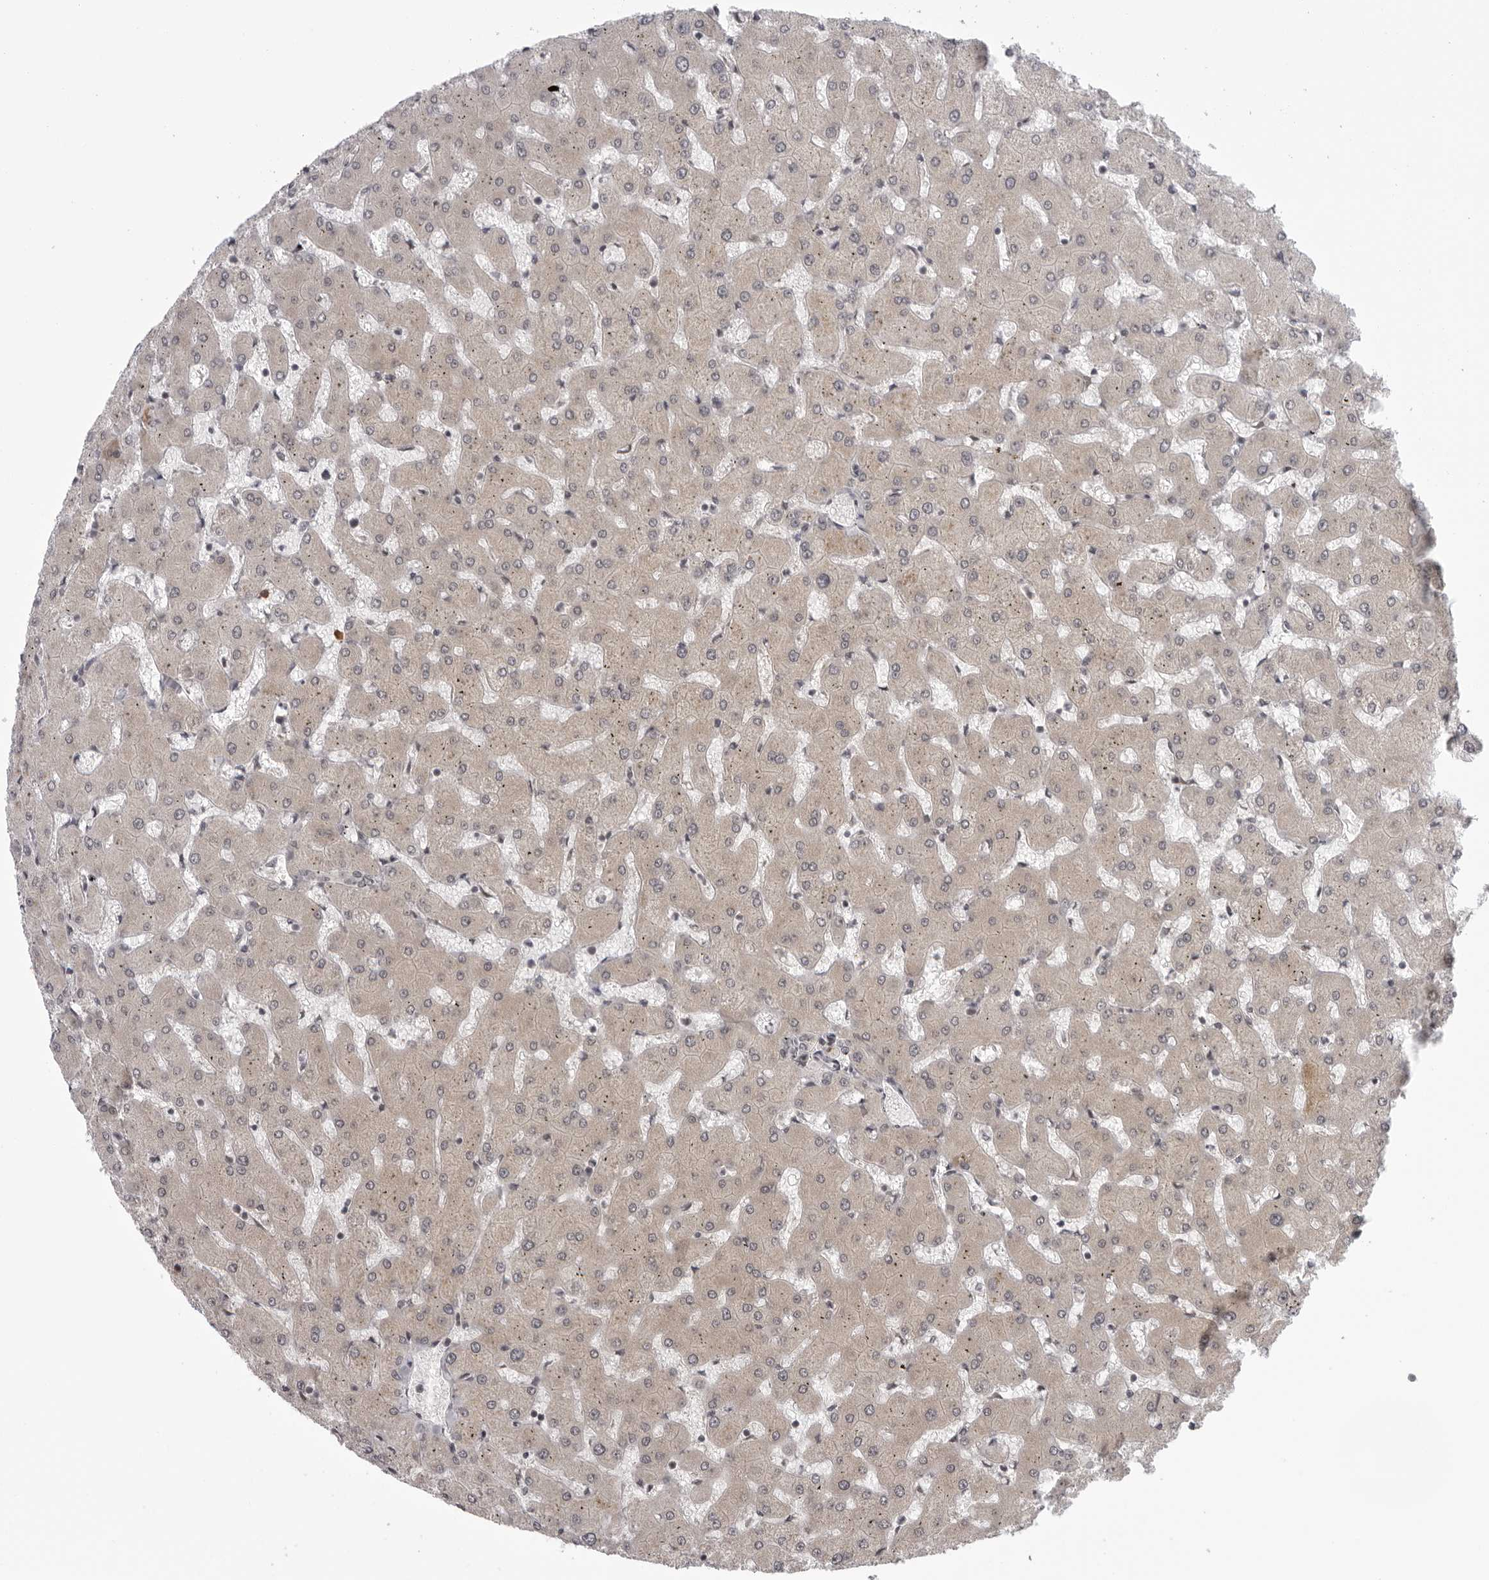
{"staining": {"intensity": "negative", "quantity": "none", "location": "none"}, "tissue": "liver", "cell_type": "Cholangiocytes", "image_type": "normal", "snomed": [{"axis": "morphology", "description": "Normal tissue, NOS"}, {"axis": "topography", "description": "Liver"}], "caption": "Immunohistochemistry (IHC) micrograph of normal human liver stained for a protein (brown), which shows no expression in cholangiocytes. Brightfield microscopy of immunohistochemistry (IHC) stained with DAB (brown) and hematoxylin (blue), captured at high magnification.", "gene": "GCSAML", "patient": {"sex": "female", "age": 63}}